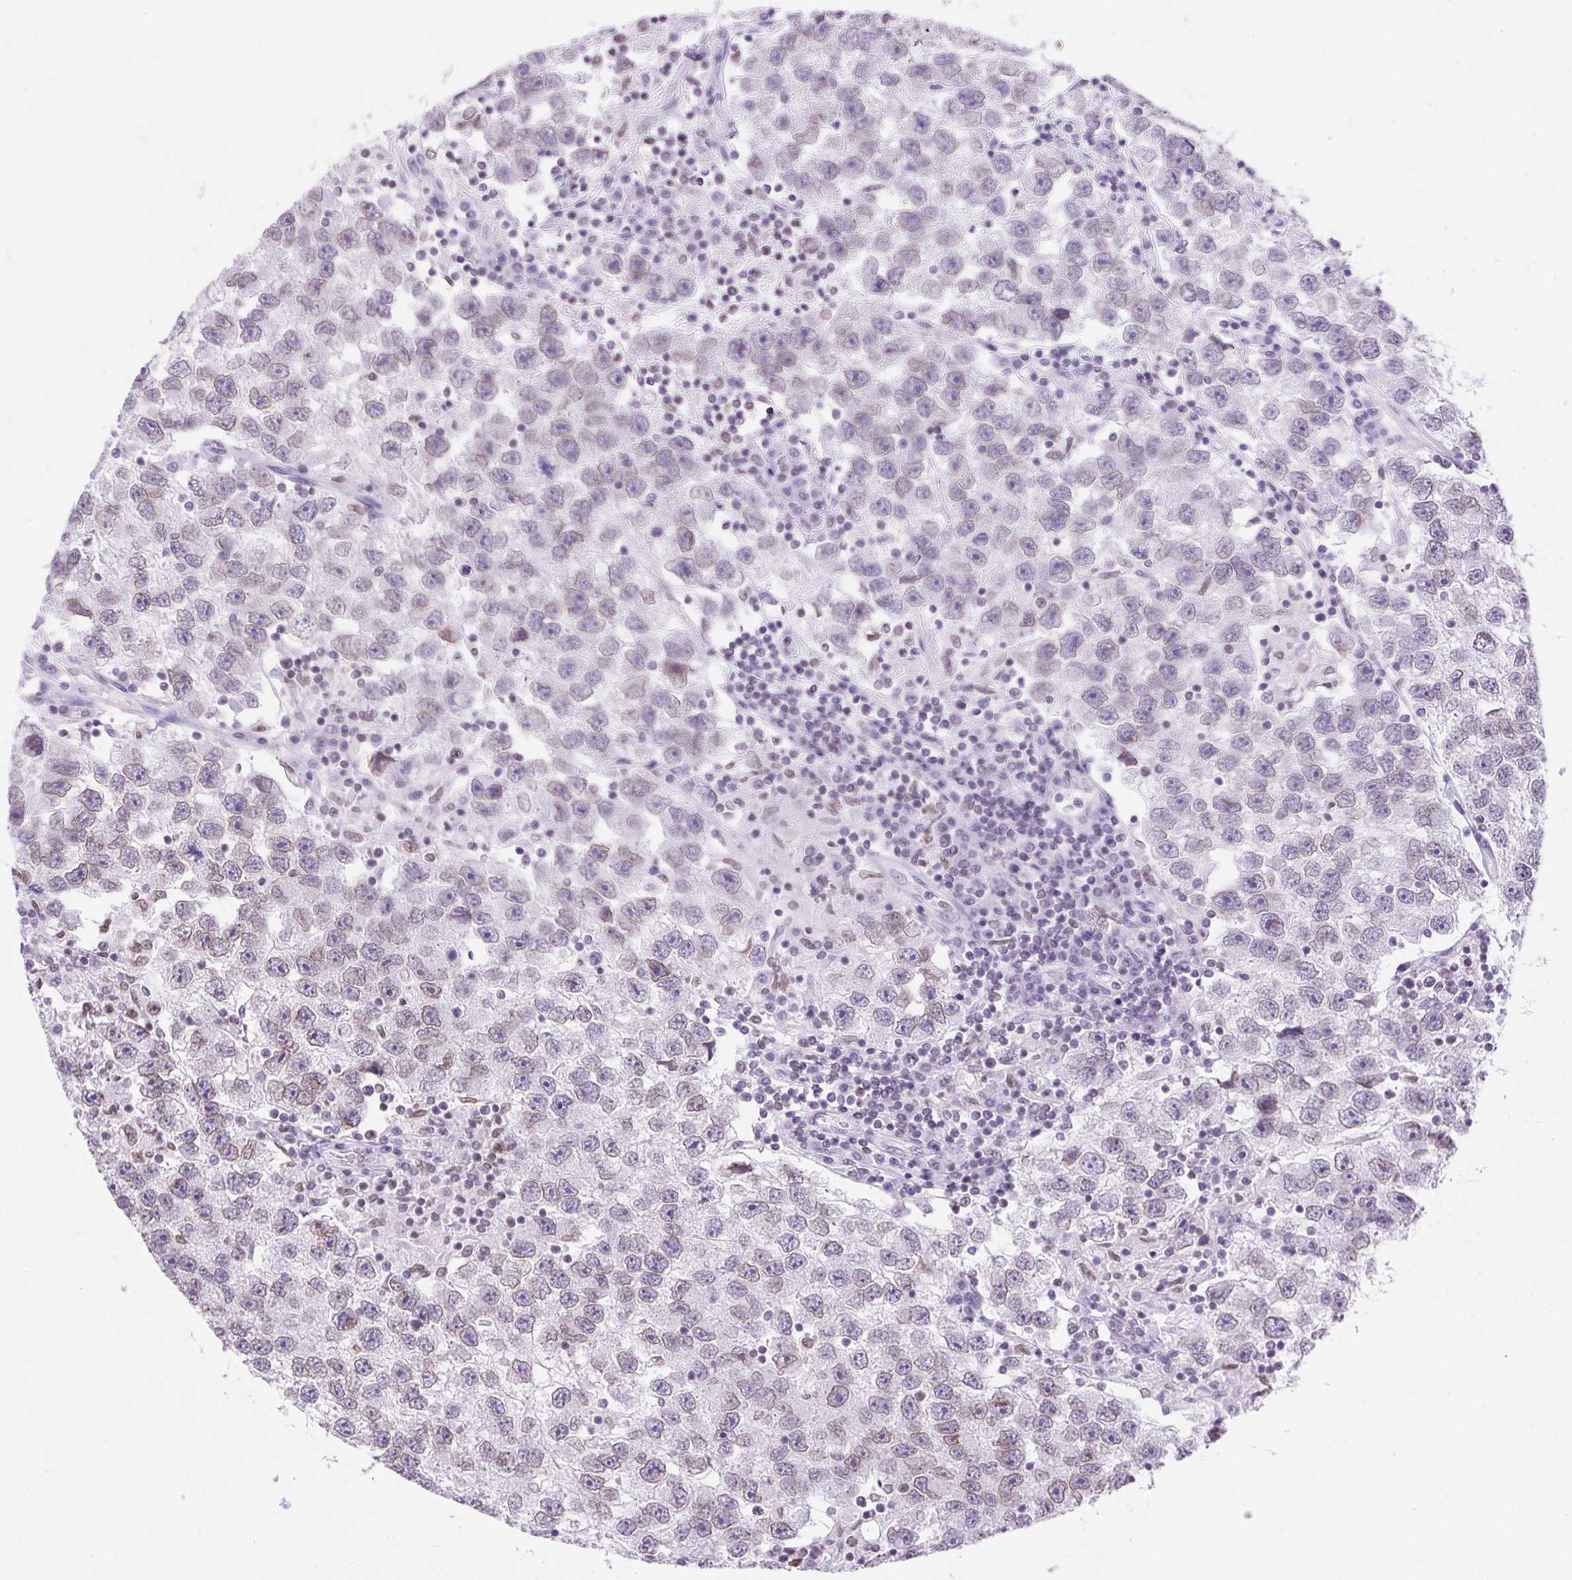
{"staining": {"intensity": "weak", "quantity": ">75%", "location": "cytoplasmic/membranous,nuclear"}, "tissue": "testis cancer", "cell_type": "Tumor cells", "image_type": "cancer", "snomed": [{"axis": "morphology", "description": "Seminoma, NOS"}, {"axis": "topography", "description": "Testis"}], "caption": "Approximately >75% of tumor cells in human testis seminoma demonstrate weak cytoplasmic/membranous and nuclear protein positivity as visualized by brown immunohistochemical staining.", "gene": "VPREB1", "patient": {"sex": "male", "age": 26}}